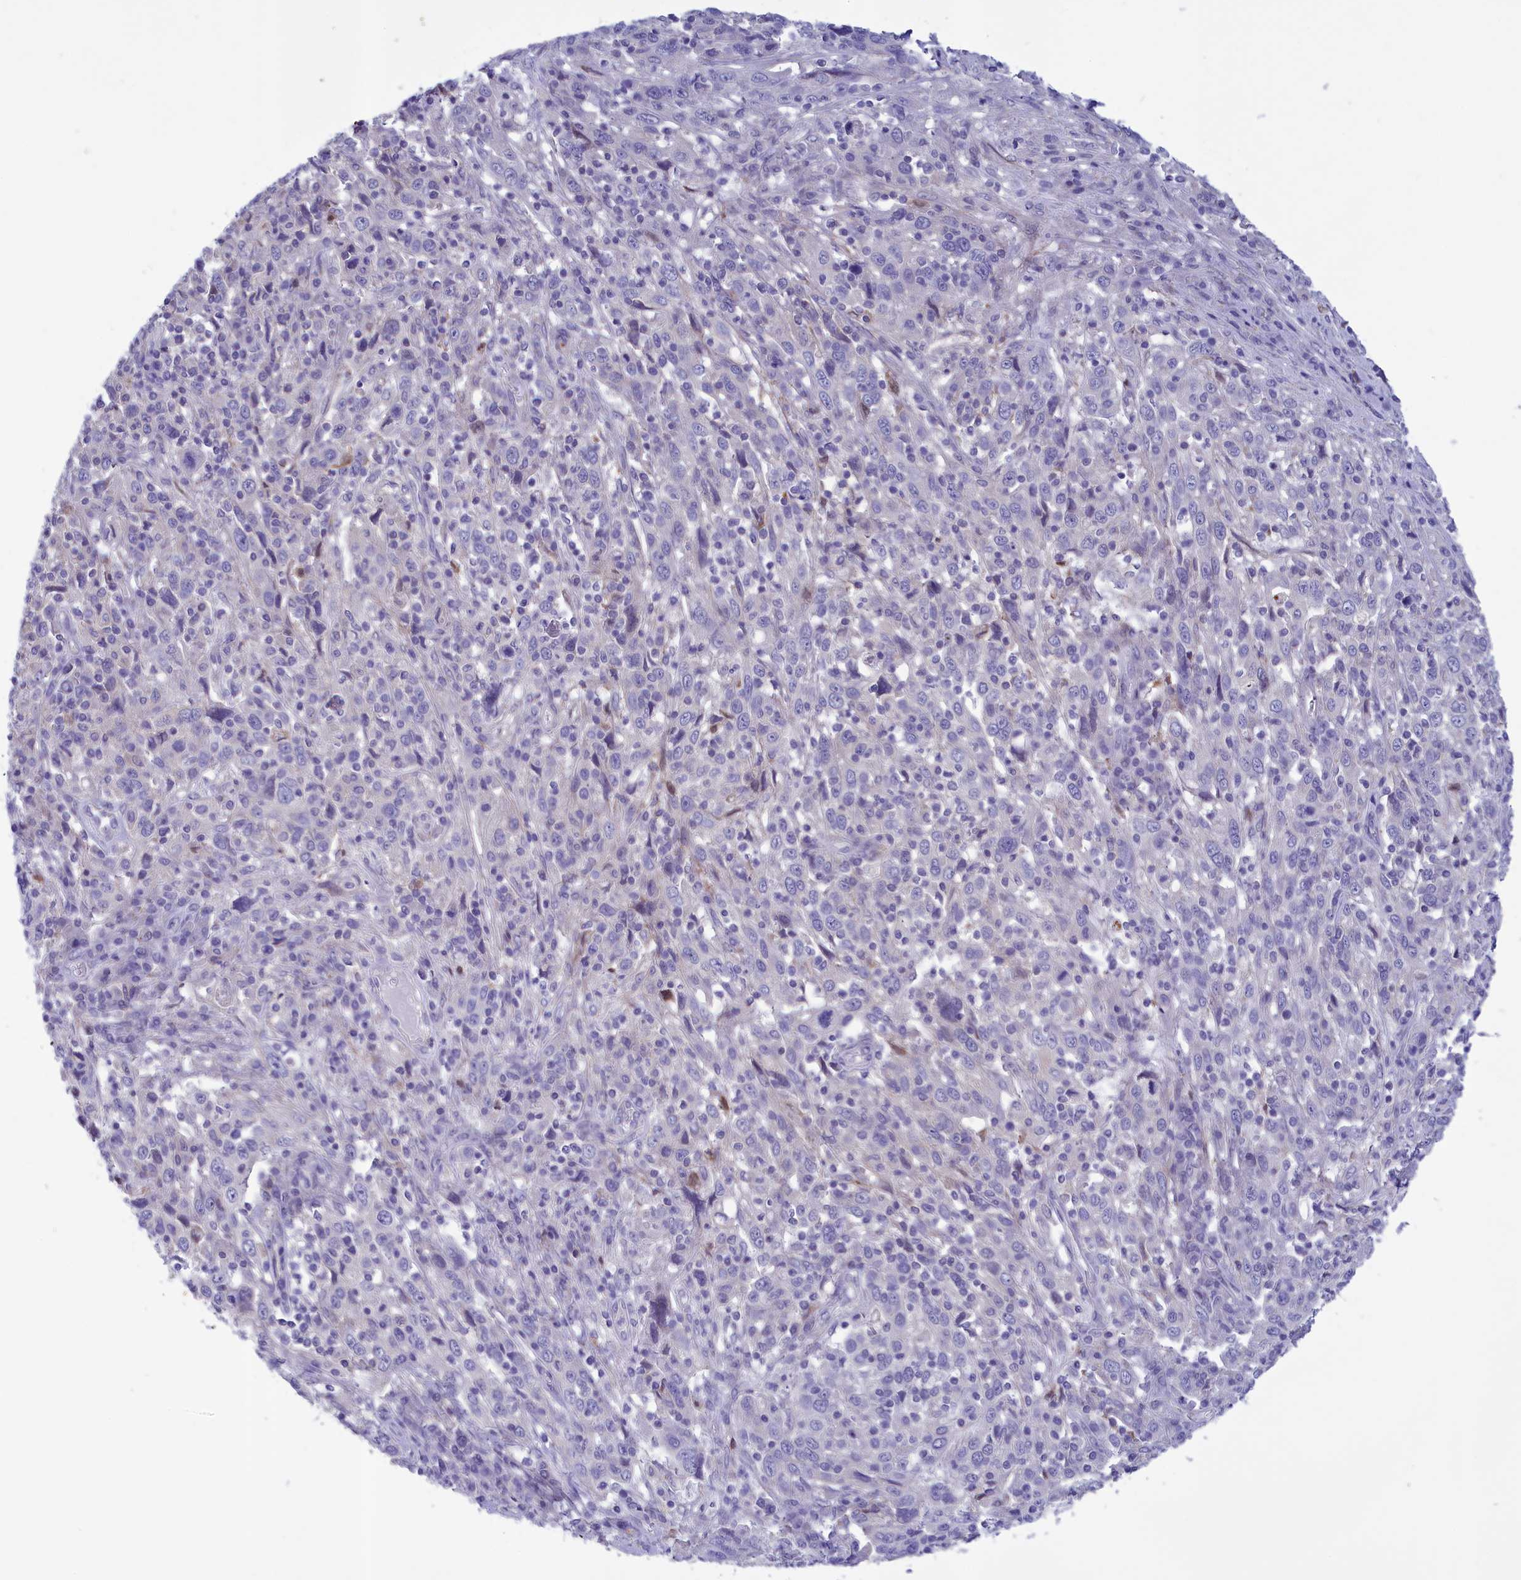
{"staining": {"intensity": "negative", "quantity": "none", "location": "none"}, "tissue": "cervical cancer", "cell_type": "Tumor cells", "image_type": "cancer", "snomed": [{"axis": "morphology", "description": "Squamous cell carcinoma, NOS"}, {"axis": "topography", "description": "Cervix"}], "caption": "Tumor cells show no significant protein staining in cervical squamous cell carcinoma.", "gene": "CORO2A", "patient": {"sex": "female", "age": 46}}